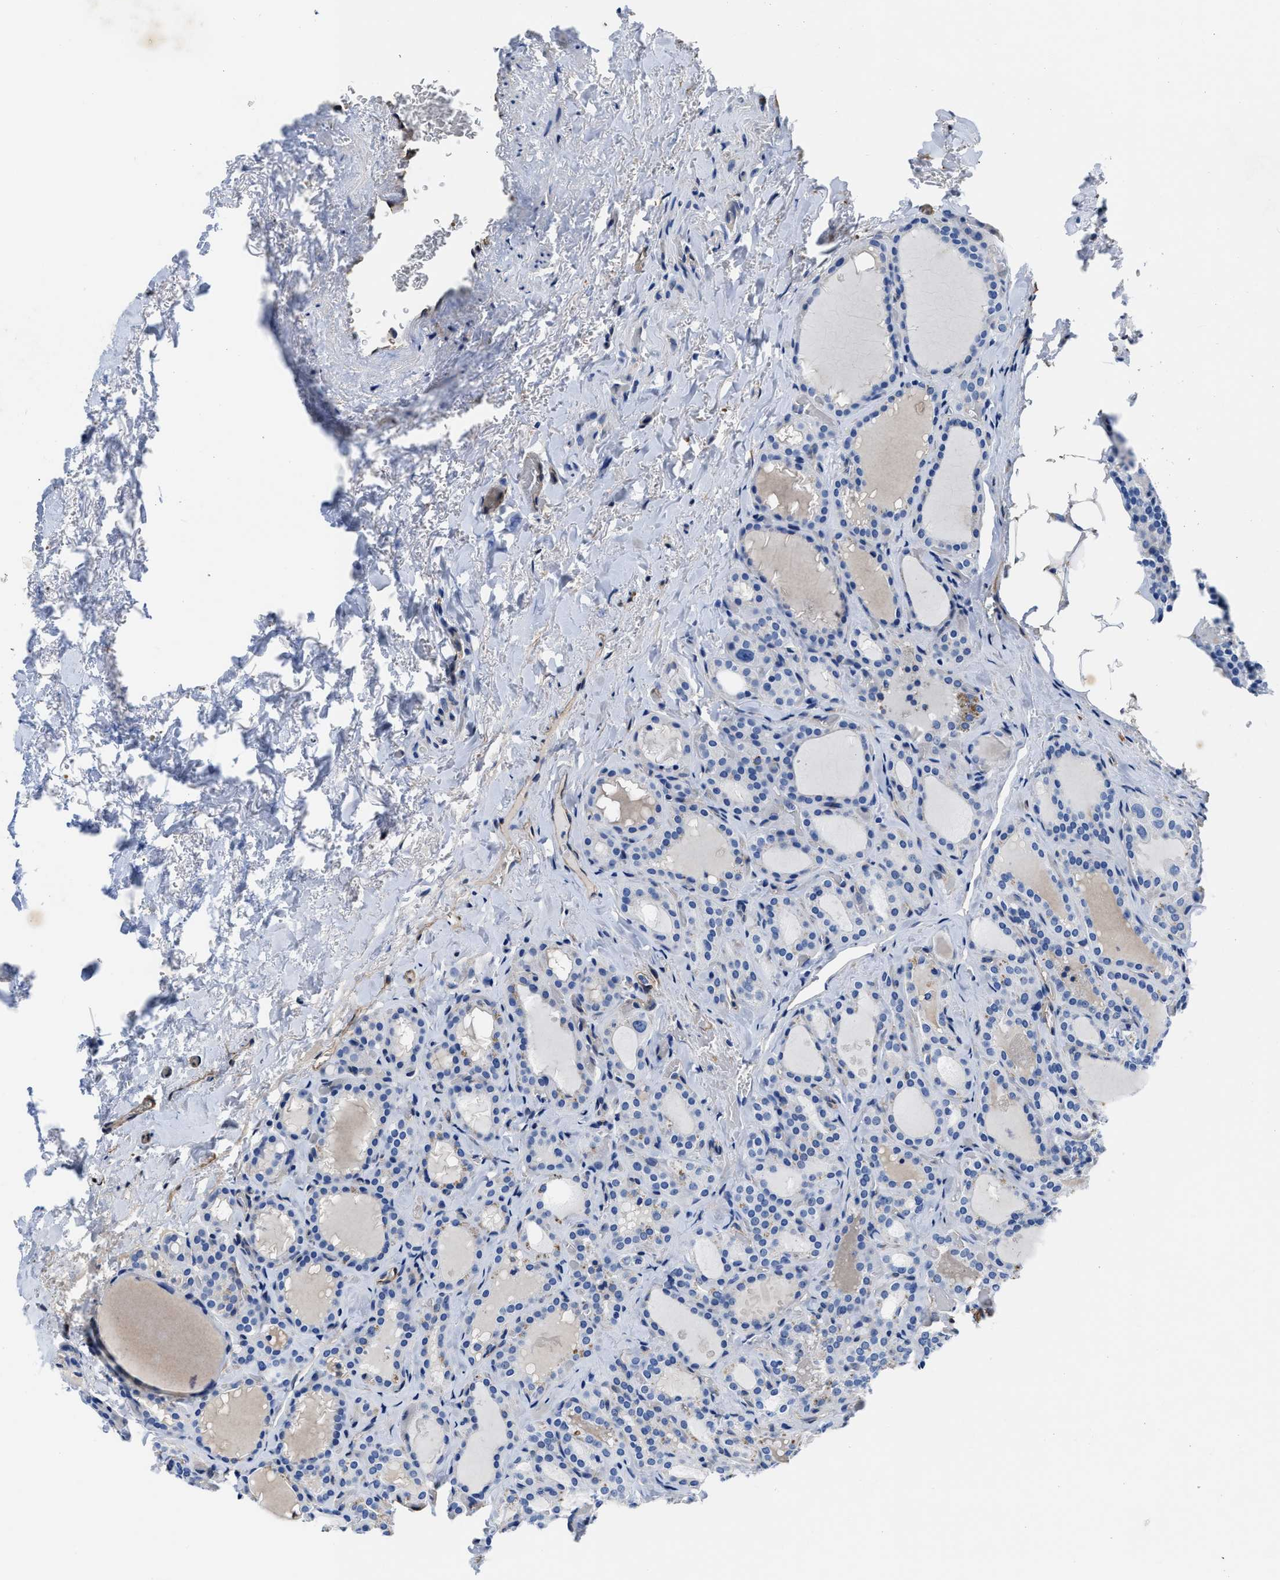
{"staining": {"intensity": "negative", "quantity": "none", "location": "none"}, "tissue": "parathyroid gland", "cell_type": "Glandular cells", "image_type": "normal", "snomed": [{"axis": "morphology", "description": "Normal tissue, NOS"}, {"axis": "morphology", "description": "Adenoma, NOS"}, {"axis": "topography", "description": "Parathyroid gland"}], "caption": "Image shows no protein staining in glandular cells of unremarkable parathyroid gland. Brightfield microscopy of immunohistochemistry stained with DAB (brown) and hematoxylin (blue), captured at high magnification.", "gene": "KCNMB3", "patient": {"sex": "female", "age": 58}}